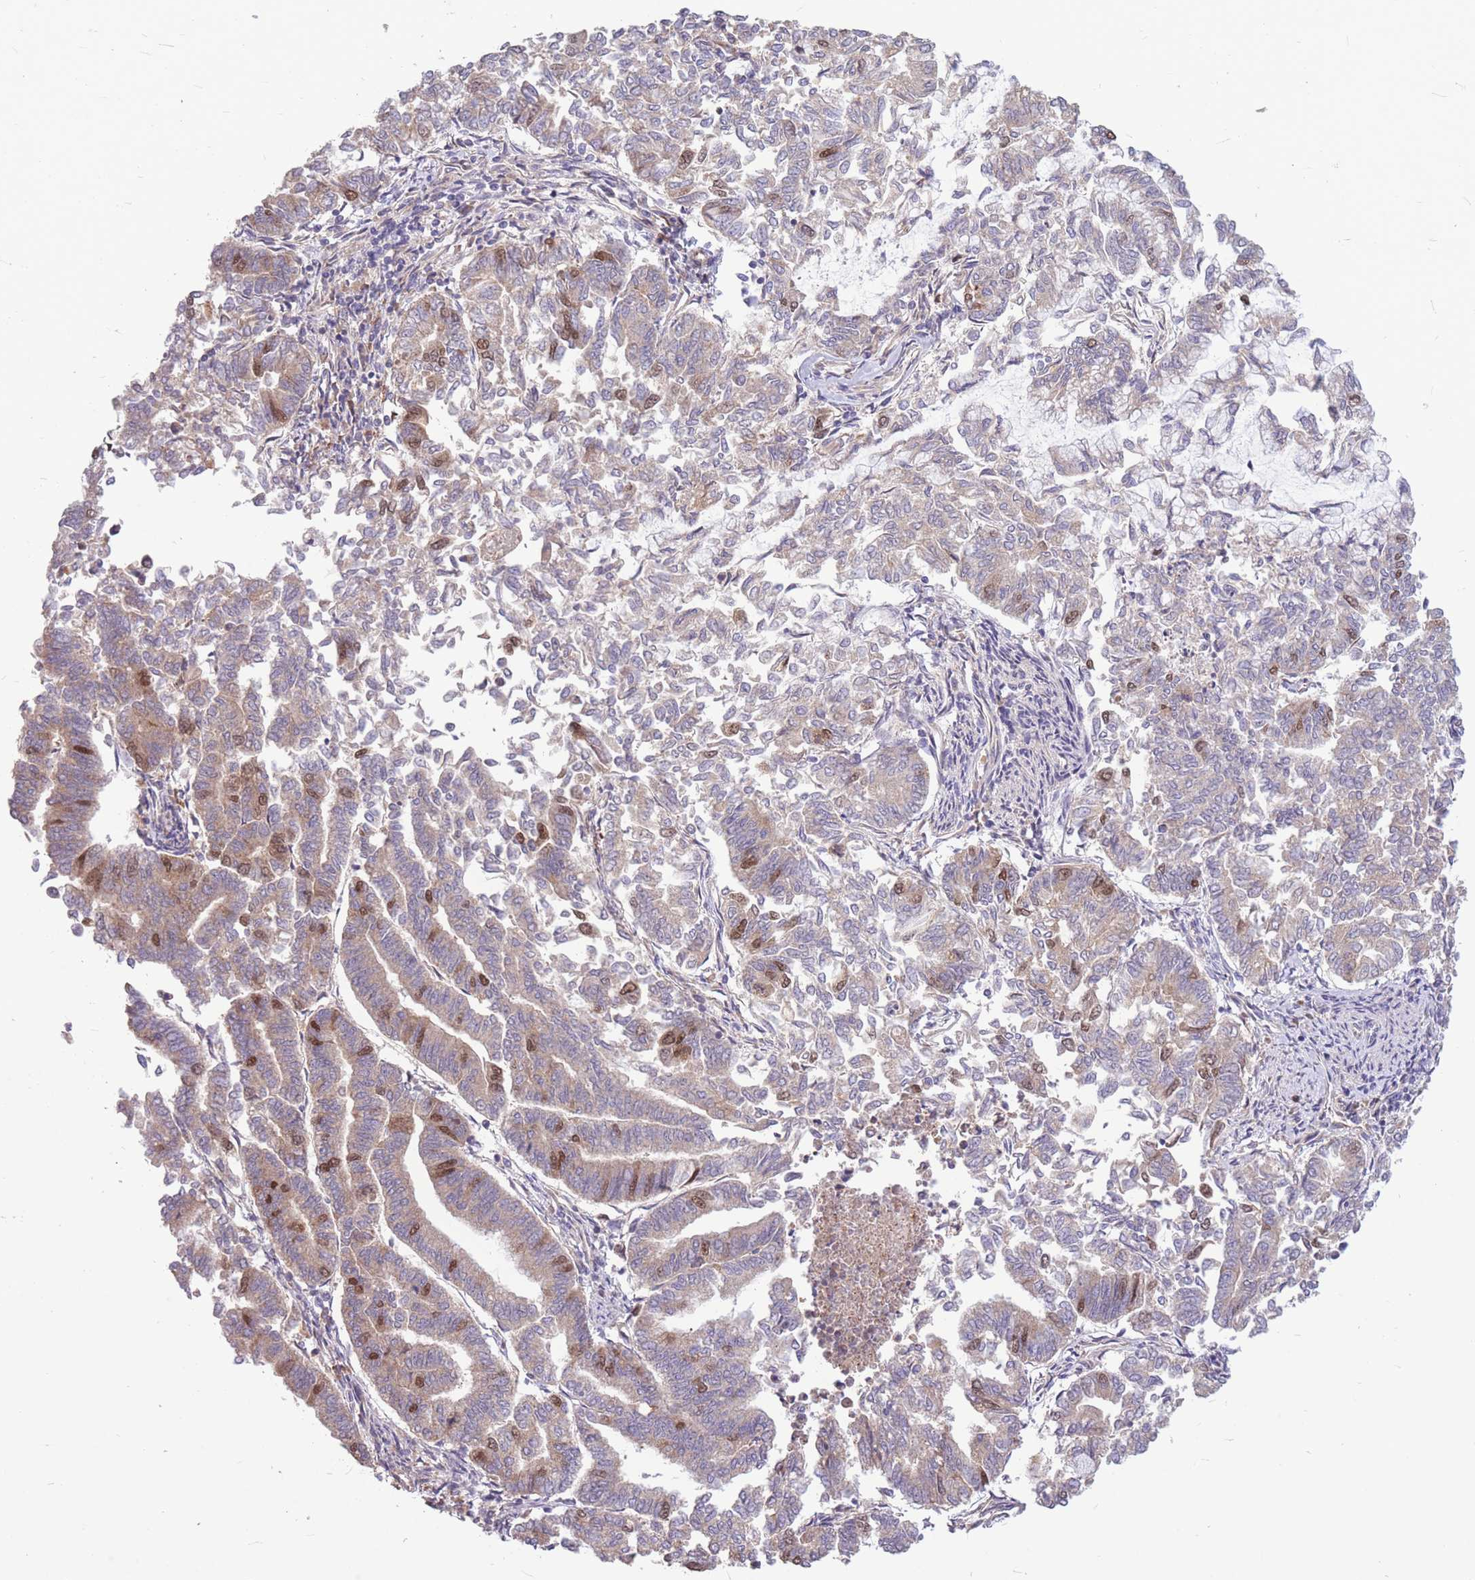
{"staining": {"intensity": "moderate", "quantity": "<25%", "location": "cytoplasmic/membranous,nuclear"}, "tissue": "endometrial cancer", "cell_type": "Tumor cells", "image_type": "cancer", "snomed": [{"axis": "morphology", "description": "Adenocarcinoma, NOS"}, {"axis": "topography", "description": "Endometrium"}], "caption": "Tumor cells reveal low levels of moderate cytoplasmic/membranous and nuclear positivity in approximately <25% of cells in human endometrial cancer.", "gene": "GMNN", "patient": {"sex": "female", "age": 79}}